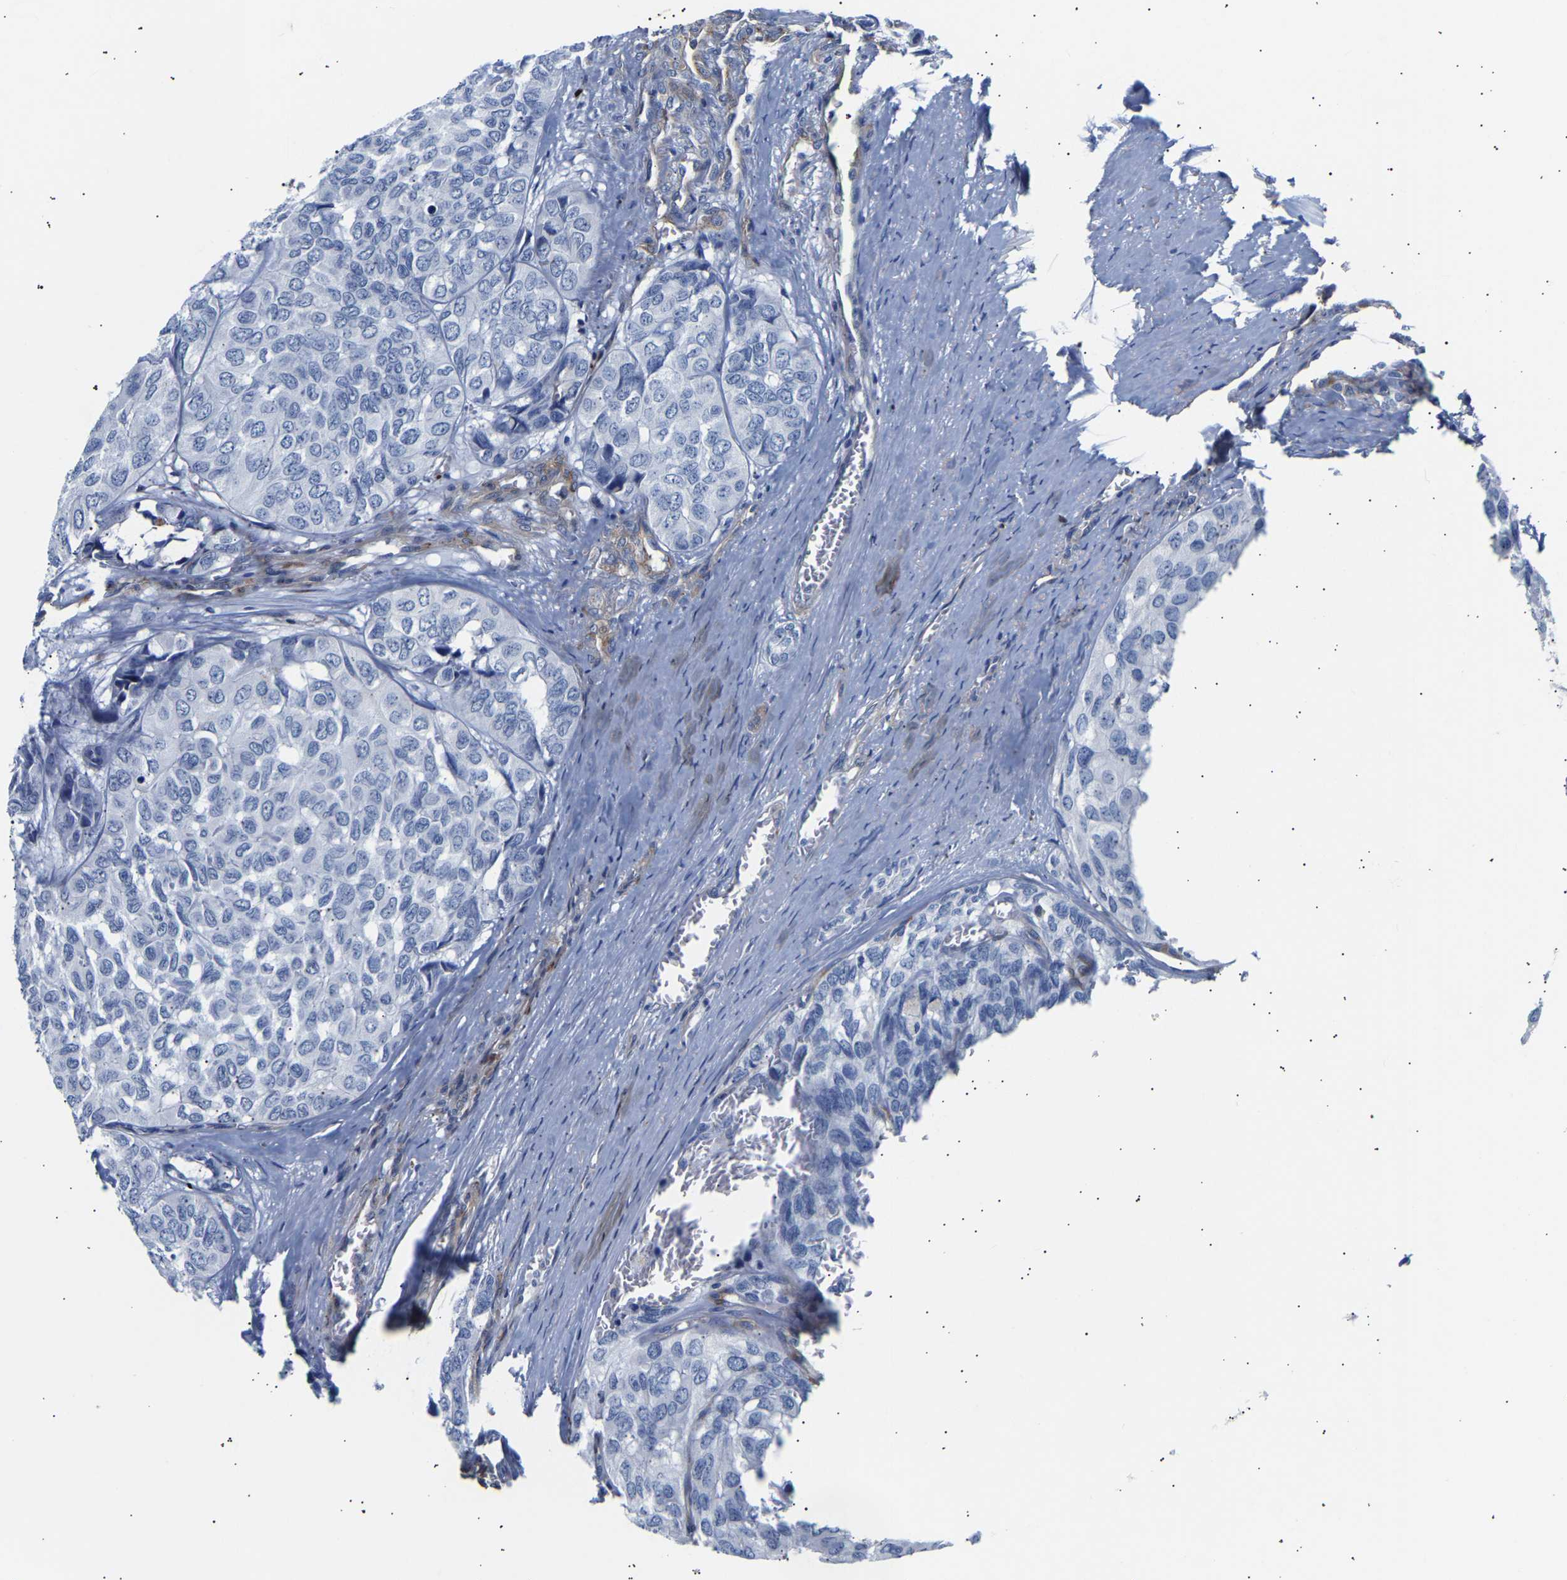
{"staining": {"intensity": "negative", "quantity": "none", "location": "none"}, "tissue": "head and neck cancer", "cell_type": "Tumor cells", "image_type": "cancer", "snomed": [{"axis": "morphology", "description": "Adenocarcinoma, NOS"}, {"axis": "topography", "description": "Salivary gland, NOS"}, {"axis": "topography", "description": "Head-Neck"}], "caption": "Head and neck cancer stained for a protein using IHC shows no staining tumor cells.", "gene": "IGFBP7", "patient": {"sex": "female", "age": 76}}